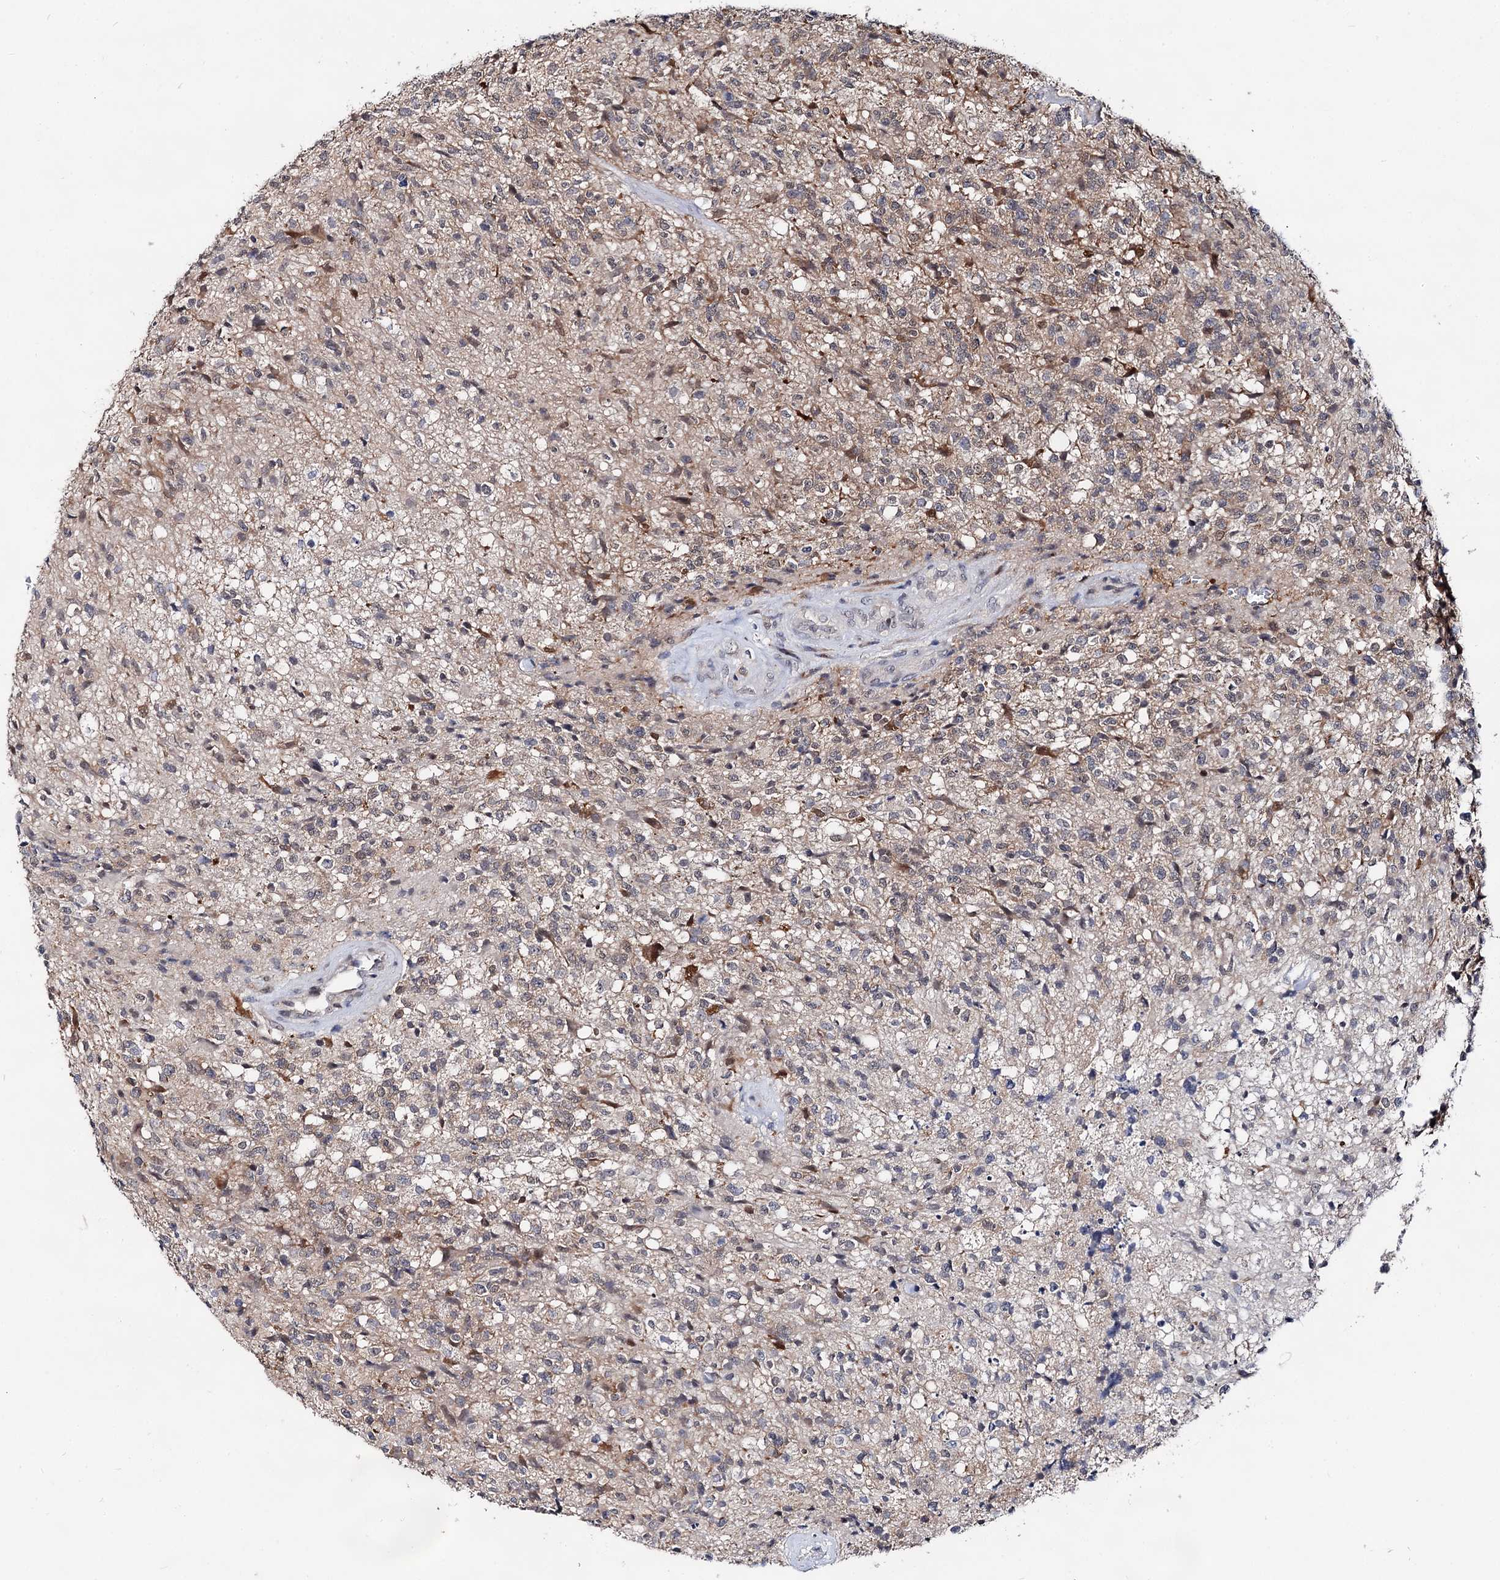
{"staining": {"intensity": "weak", "quantity": "25%-75%", "location": "cytoplasmic/membranous,nuclear"}, "tissue": "glioma", "cell_type": "Tumor cells", "image_type": "cancer", "snomed": [{"axis": "morphology", "description": "Glioma, malignant, High grade"}, {"axis": "topography", "description": "Brain"}], "caption": "Protein expression by immunohistochemistry (IHC) shows weak cytoplasmic/membranous and nuclear staining in about 25%-75% of tumor cells in glioma. Using DAB (3,3'-diaminobenzidine) (brown) and hematoxylin (blue) stains, captured at high magnification using brightfield microscopy.", "gene": "CAPRIN2", "patient": {"sex": "male", "age": 56}}